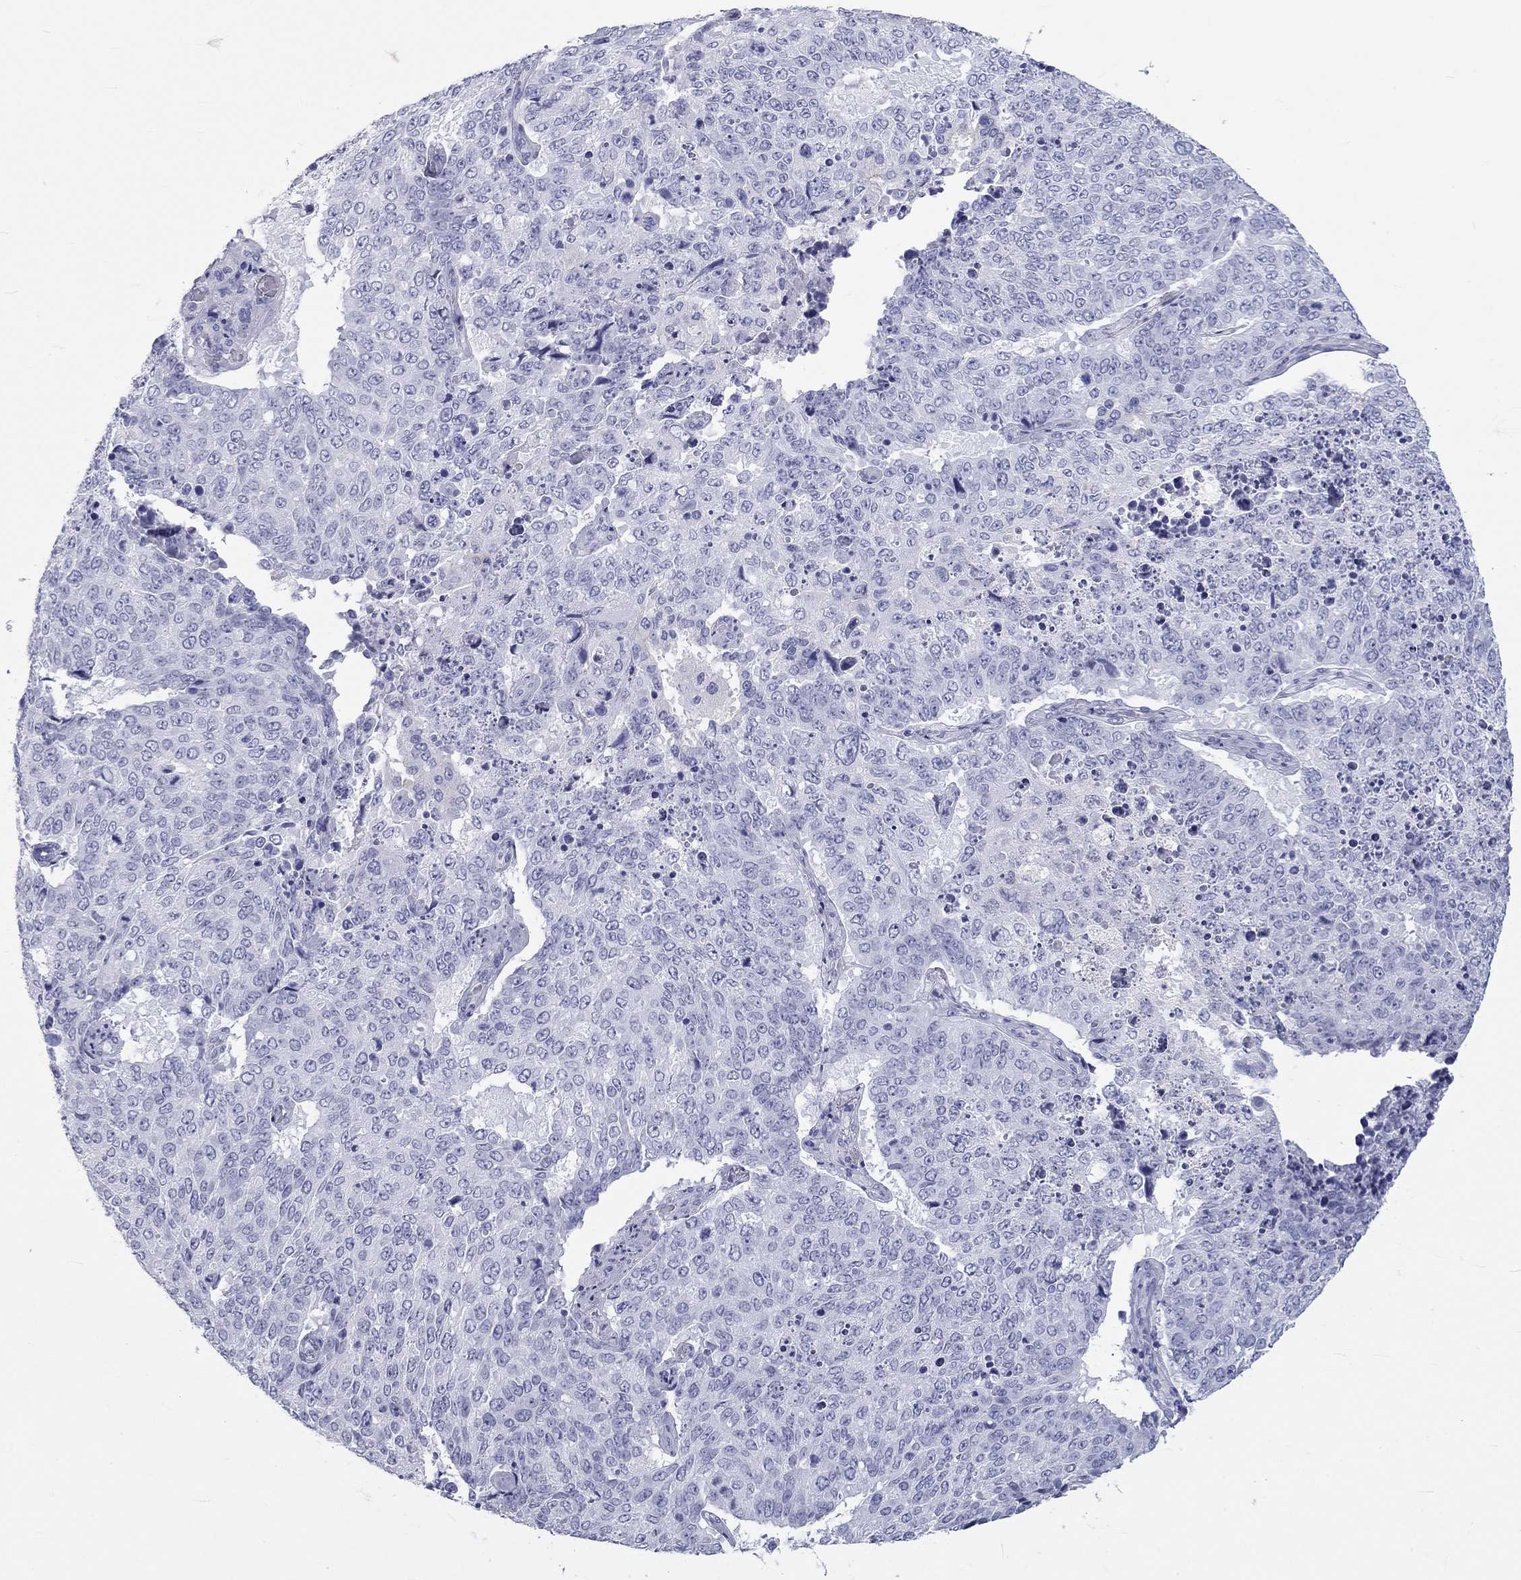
{"staining": {"intensity": "negative", "quantity": "none", "location": "none"}, "tissue": "lung cancer", "cell_type": "Tumor cells", "image_type": "cancer", "snomed": [{"axis": "morphology", "description": "Normal tissue, NOS"}, {"axis": "morphology", "description": "Squamous cell carcinoma, NOS"}, {"axis": "topography", "description": "Bronchus"}, {"axis": "topography", "description": "Lung"}], "caption": "A high-resolution histopathology image shows immunohistochemistry staining of lung cancer, which demonstrates no significant staining in tumor cells. (DAB immunohistochemistry visualized using brightfield microscopy, high magnification).", "gene": "DNALI1", "patient": {"sex": "male", "age": 64}}